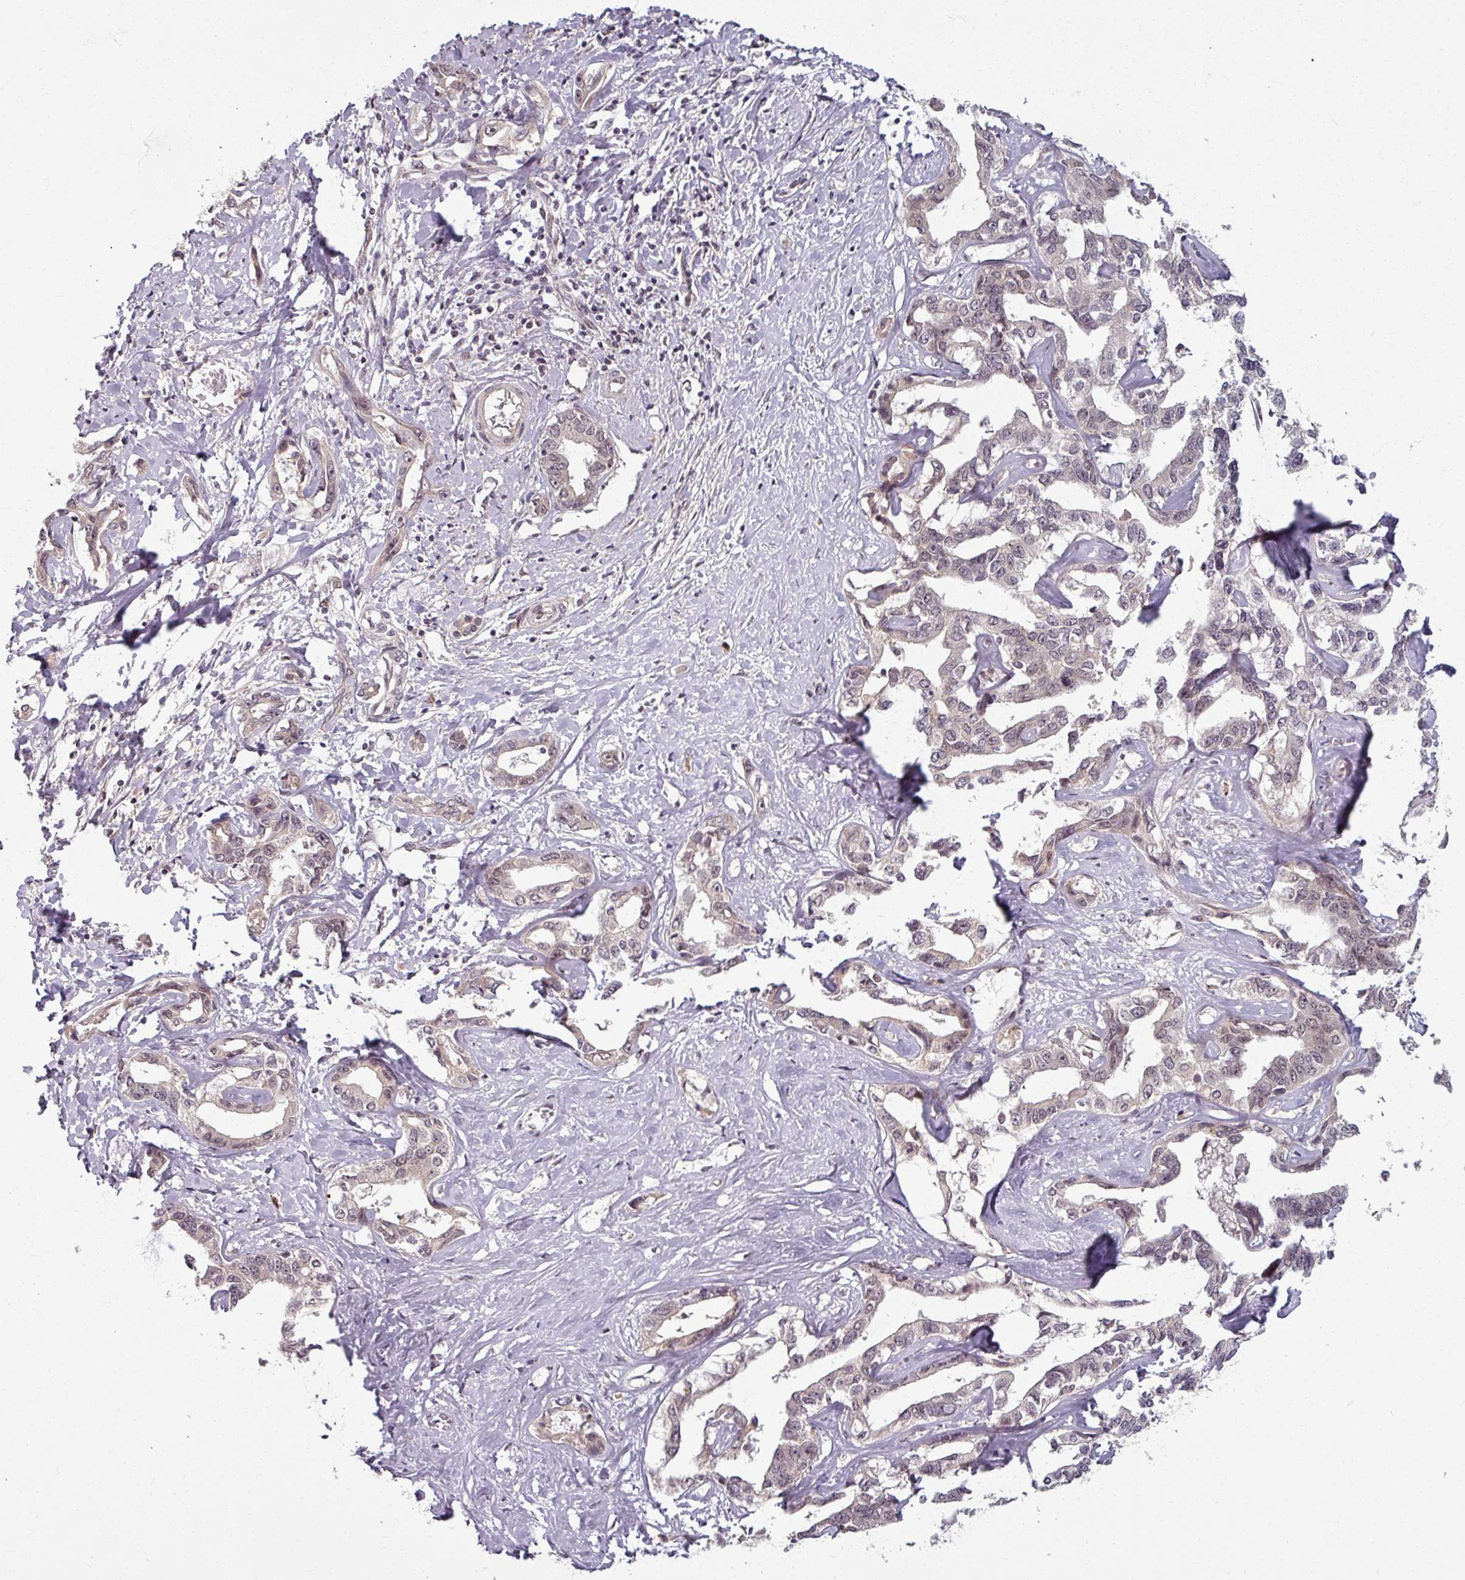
{"staining": {"intensity": "weak", "quantity": "25%-75%", "location": "nuclear"}, "tissue": "liver cancer", "cell_type": "Tumor cells", "image_type": "cancer", "snomed": [{"axis": "morphology", "description": "Cholangiocarcinoma"}, {"axis": "topography", "description": "Liver"}], "caption": "This histopathology image reveals IHC staining of human liver cancer, with low weak nuclear expression in approximately 25%-75% of tumor cells.", "gene": "POLR2G", "patient": {"sex": "male", "age": 59}}